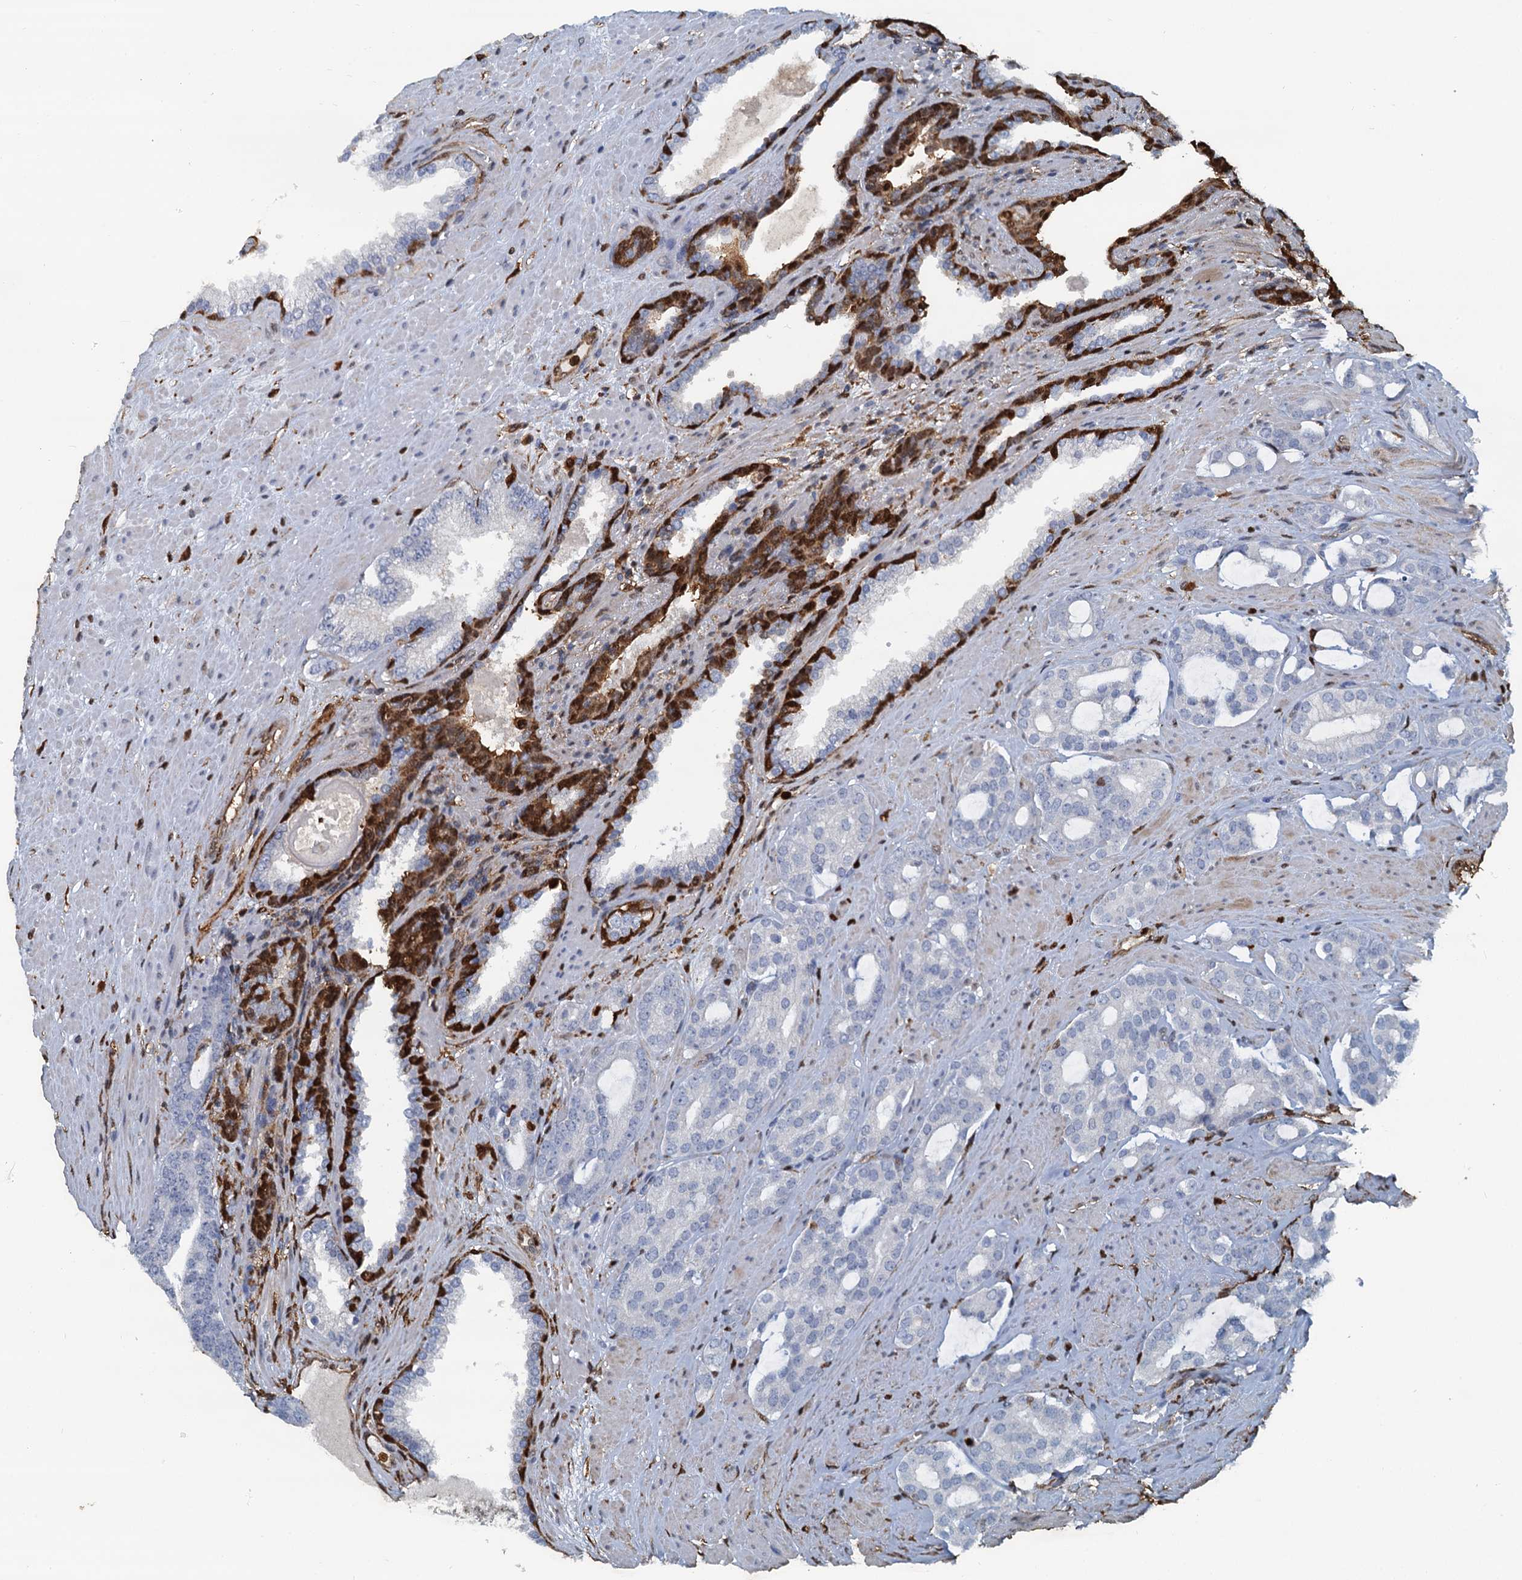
{"staining": {"intensity": "negative", "quantity": "none", "location": "none"}, "tissue": "prostate cancer", "cell_type": "Tumor cells", "image_type": "cancer", "snomed": [{"axis": "morphology", "description": "Adenocarcinoma, High grade"}, {"axis": "topography", "description": "Prostate"}], "caption": "Micrograph shows no protein expression in tumor cells of prostate high-grade adenocarcinoma tissue.", "gene": "S100A6", "patient": {"sex": "male", "age": 63}}